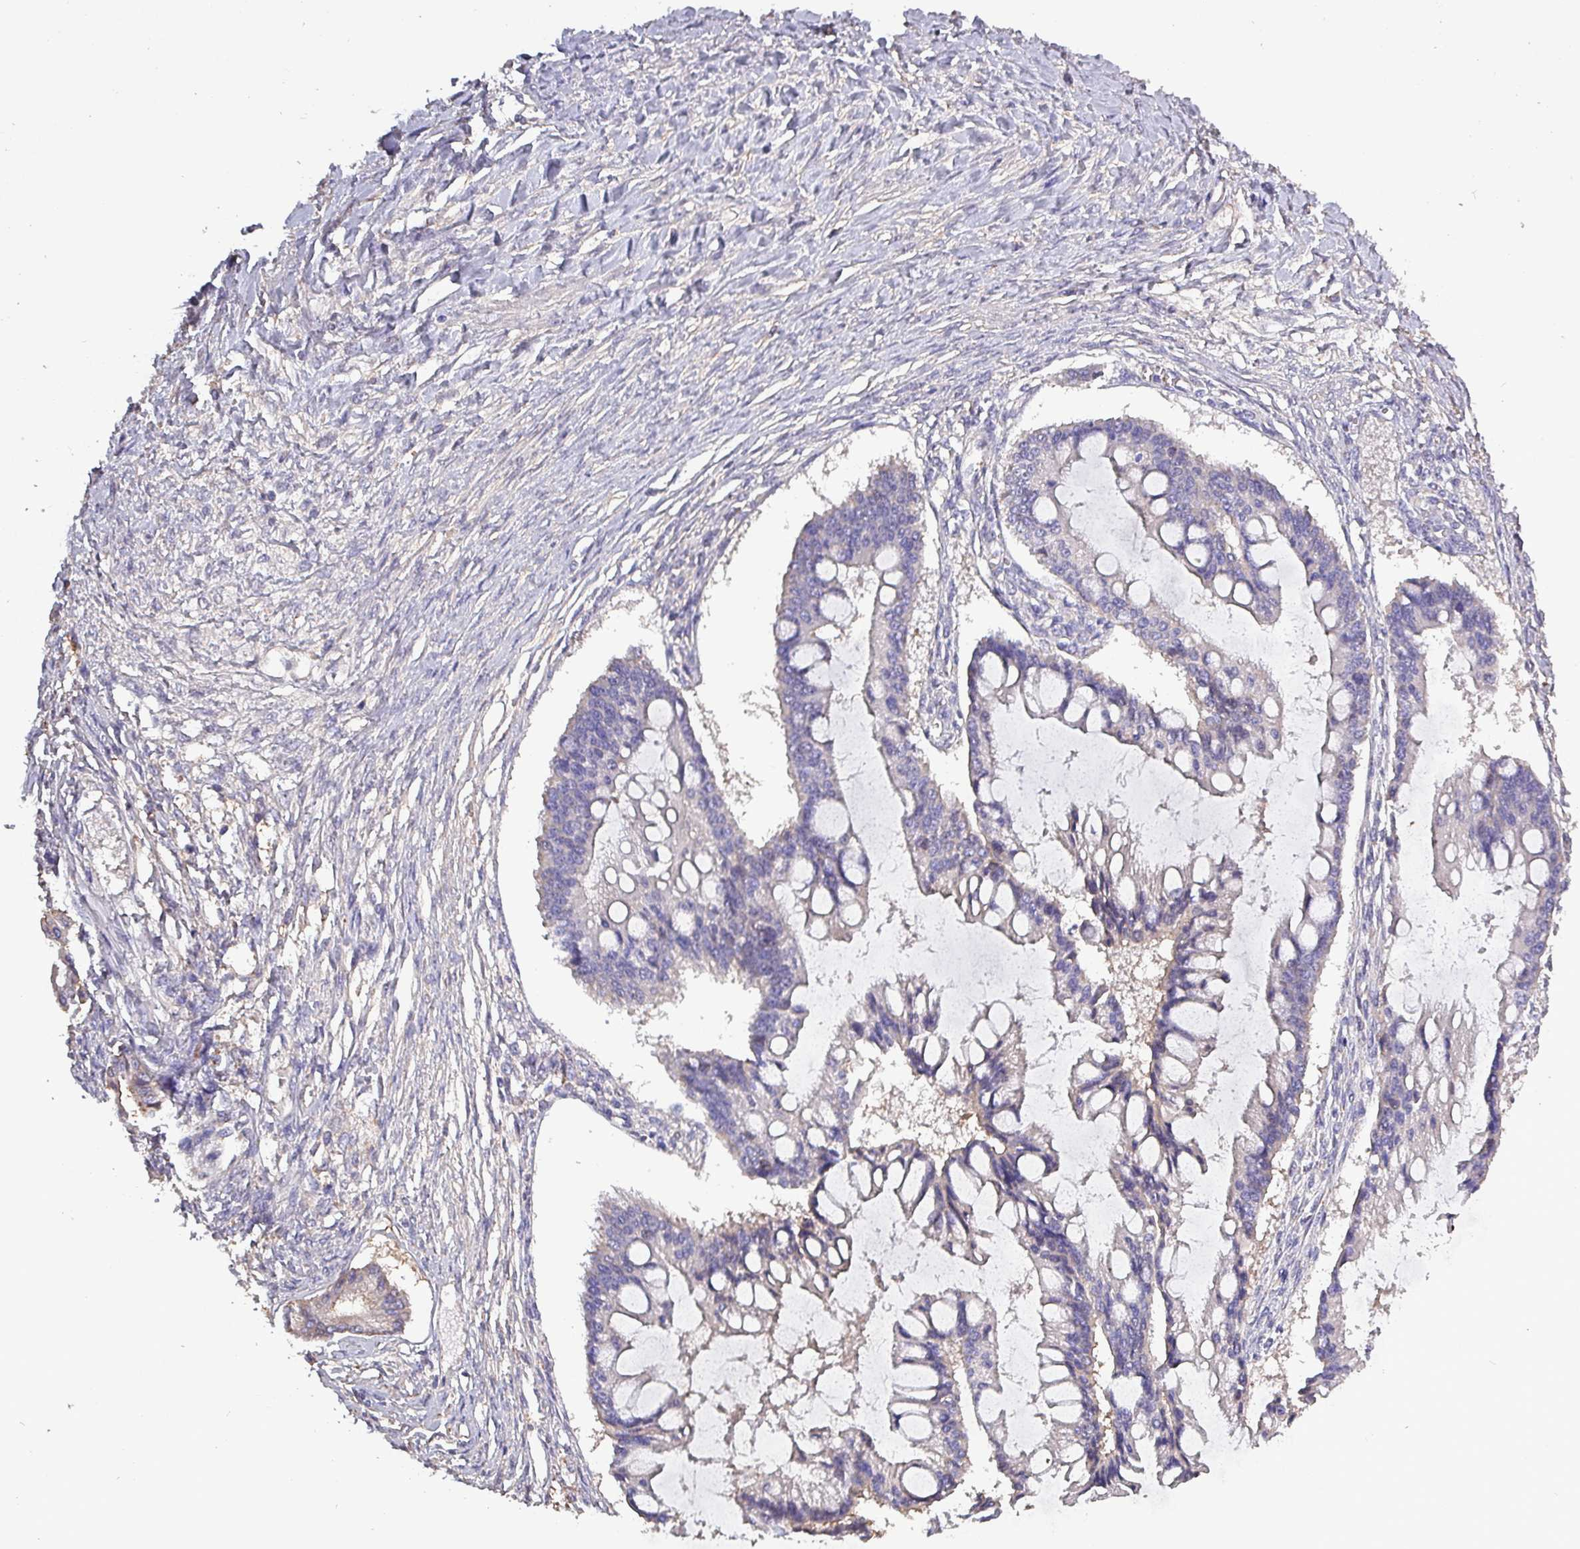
{"staining": {"intensity": "negative", "quantity": "none", "location": "none"}, "tissue": "ovarian cancer", "cell_type": "Tumor cells", "image_type": "cancer", "snomed": [{"axis": "morphology", "description": "Cystadenocarcinoma, mucinous, NOS"}, {"axis": "topography", "description": "Ovary"}], "caption": "The micrograph shows no significant staining in tumor cells of ovarian mucinous cystadenocarcinoma.", "gene": "HTRA4", "patient": {"sex": "female", "age": 73}}